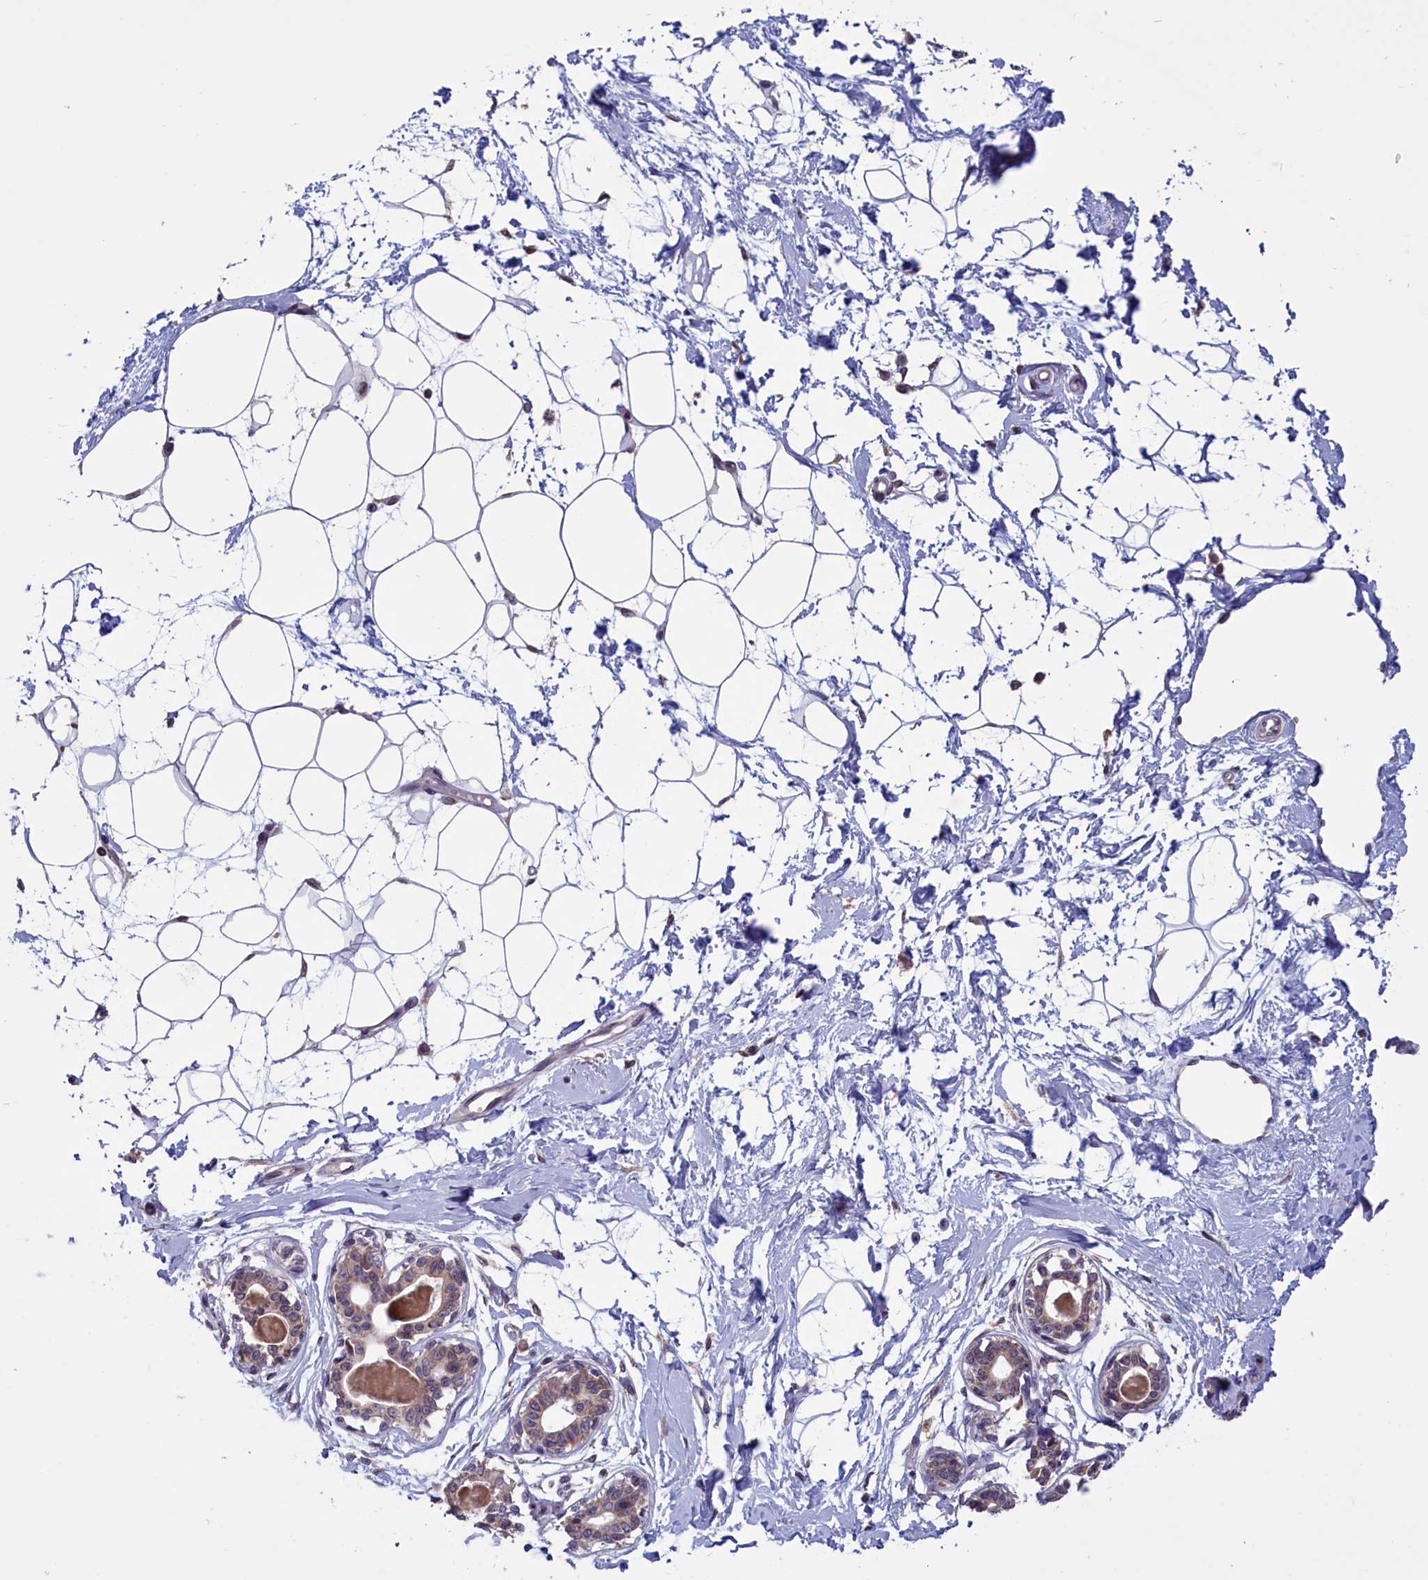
{"staining": {"intensity": "moderate", "quantity": ">75%", "location": "cytoplasmic/membranous"}, "tissue": "breast", "cell_type": "Adipocytes", "image_type": "normal", "snomed": [{"axis": "morphology", "description": "Normal tissue, NOS"}, {"axis": "topography", "description": "Breast"}], "caption": "IHC image of normal breast: human breast stained using immunohistochemistry (IHC) demonstrates medium levels of moderate protein expression localized specifically in the cytoplasmic/membranous of adipocytes, appearing as a cytoplasmic/membranous brown color.", "gene": "PARS2", "patient": {"sex": "female", "age": 45}}